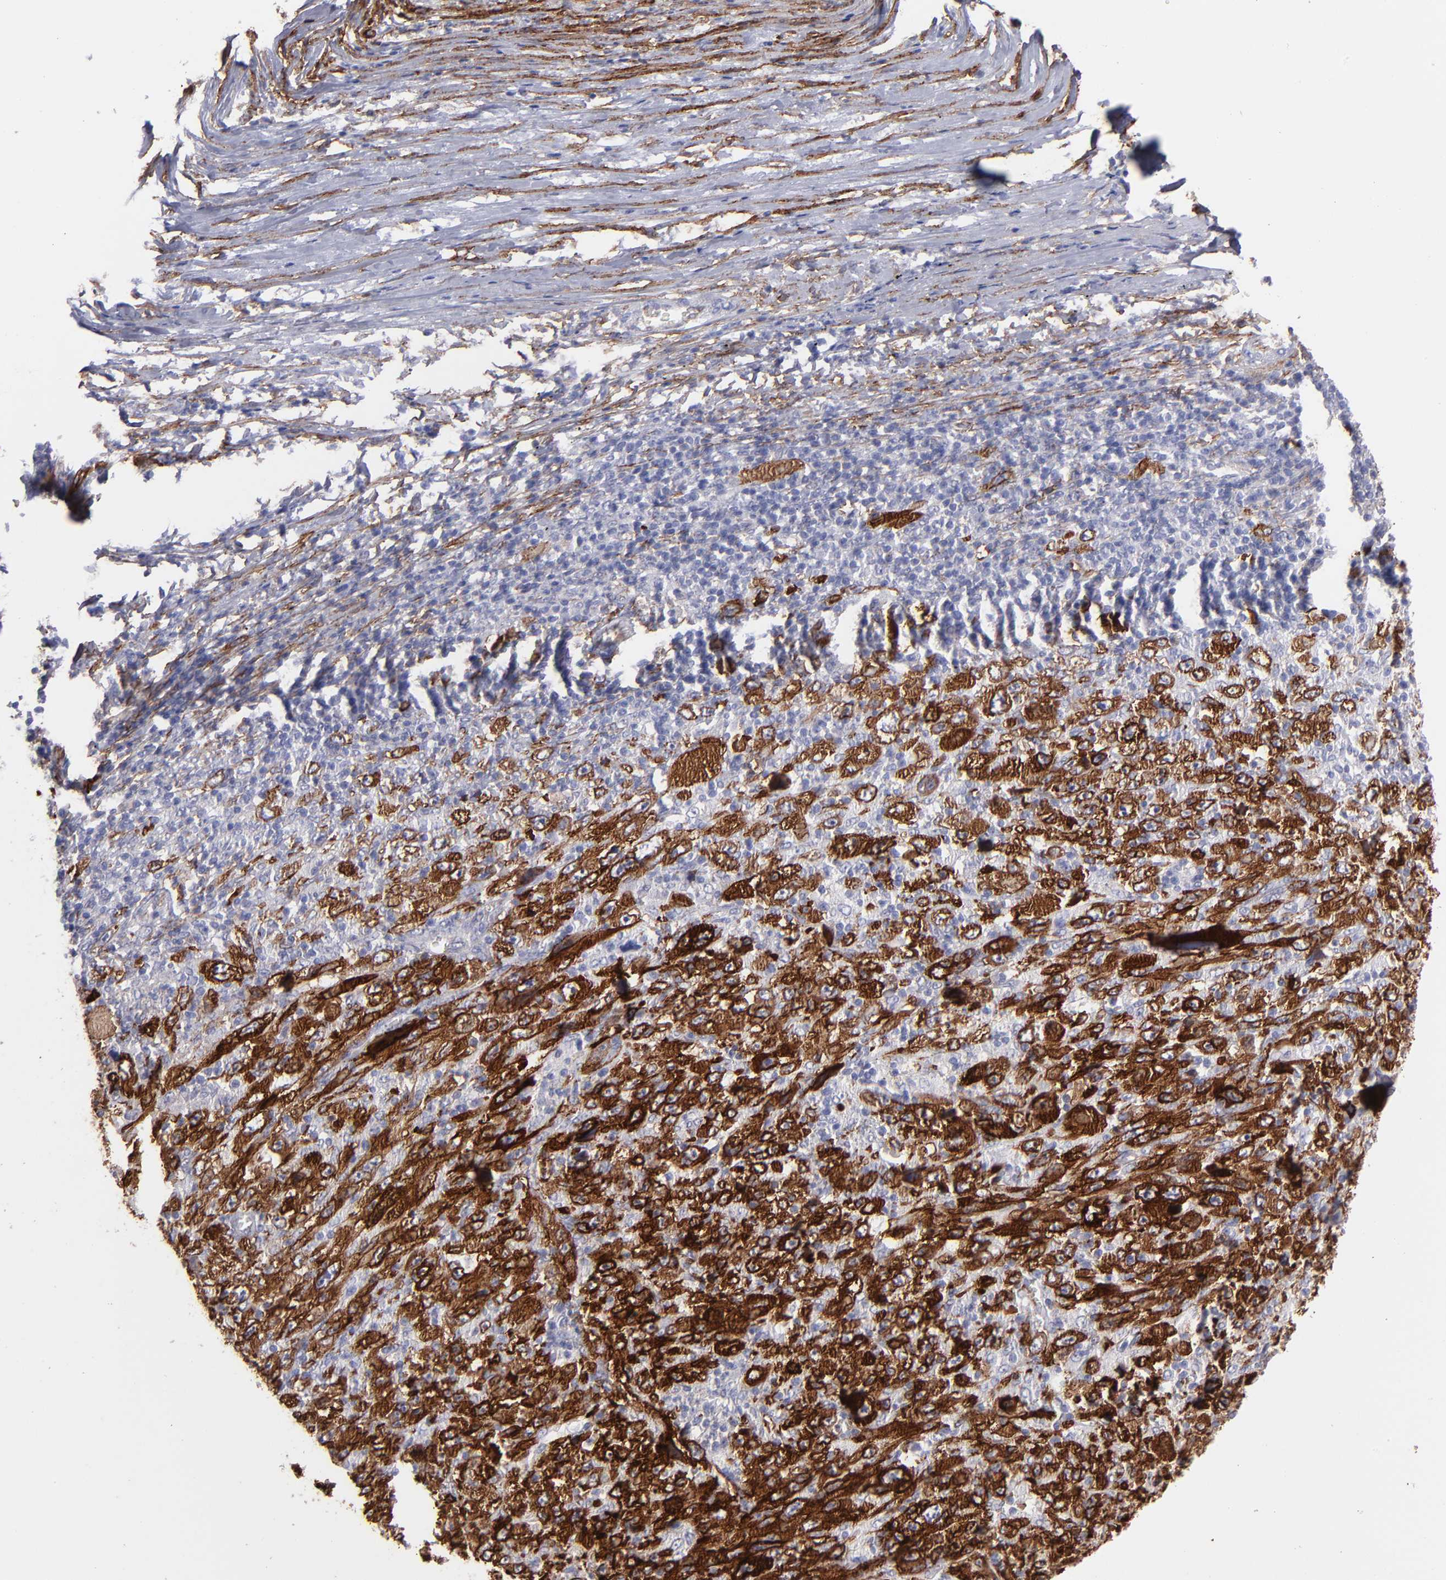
{"staining": {"intensity": "strong", "quantity": ">75%", "location": "cytoplasmic/membranous"}, "tissue": "melanoma", "cell_type": "Tumor cells", "image_type": "cancer", "snomed": [{"axis": "morphology", "description": "Malignant melanoma, Metastatic site"}, {"axis": "topography", "description": "Skin"}], "caption": "A high amount of strong cytoplasmic/membranous positivity is seen in approximately >75% of tumor cells in malignant melanoma (metastatic site) tissue.", "gene": "AHNAK2", "patient": {"sex": "female", "age": 56}}